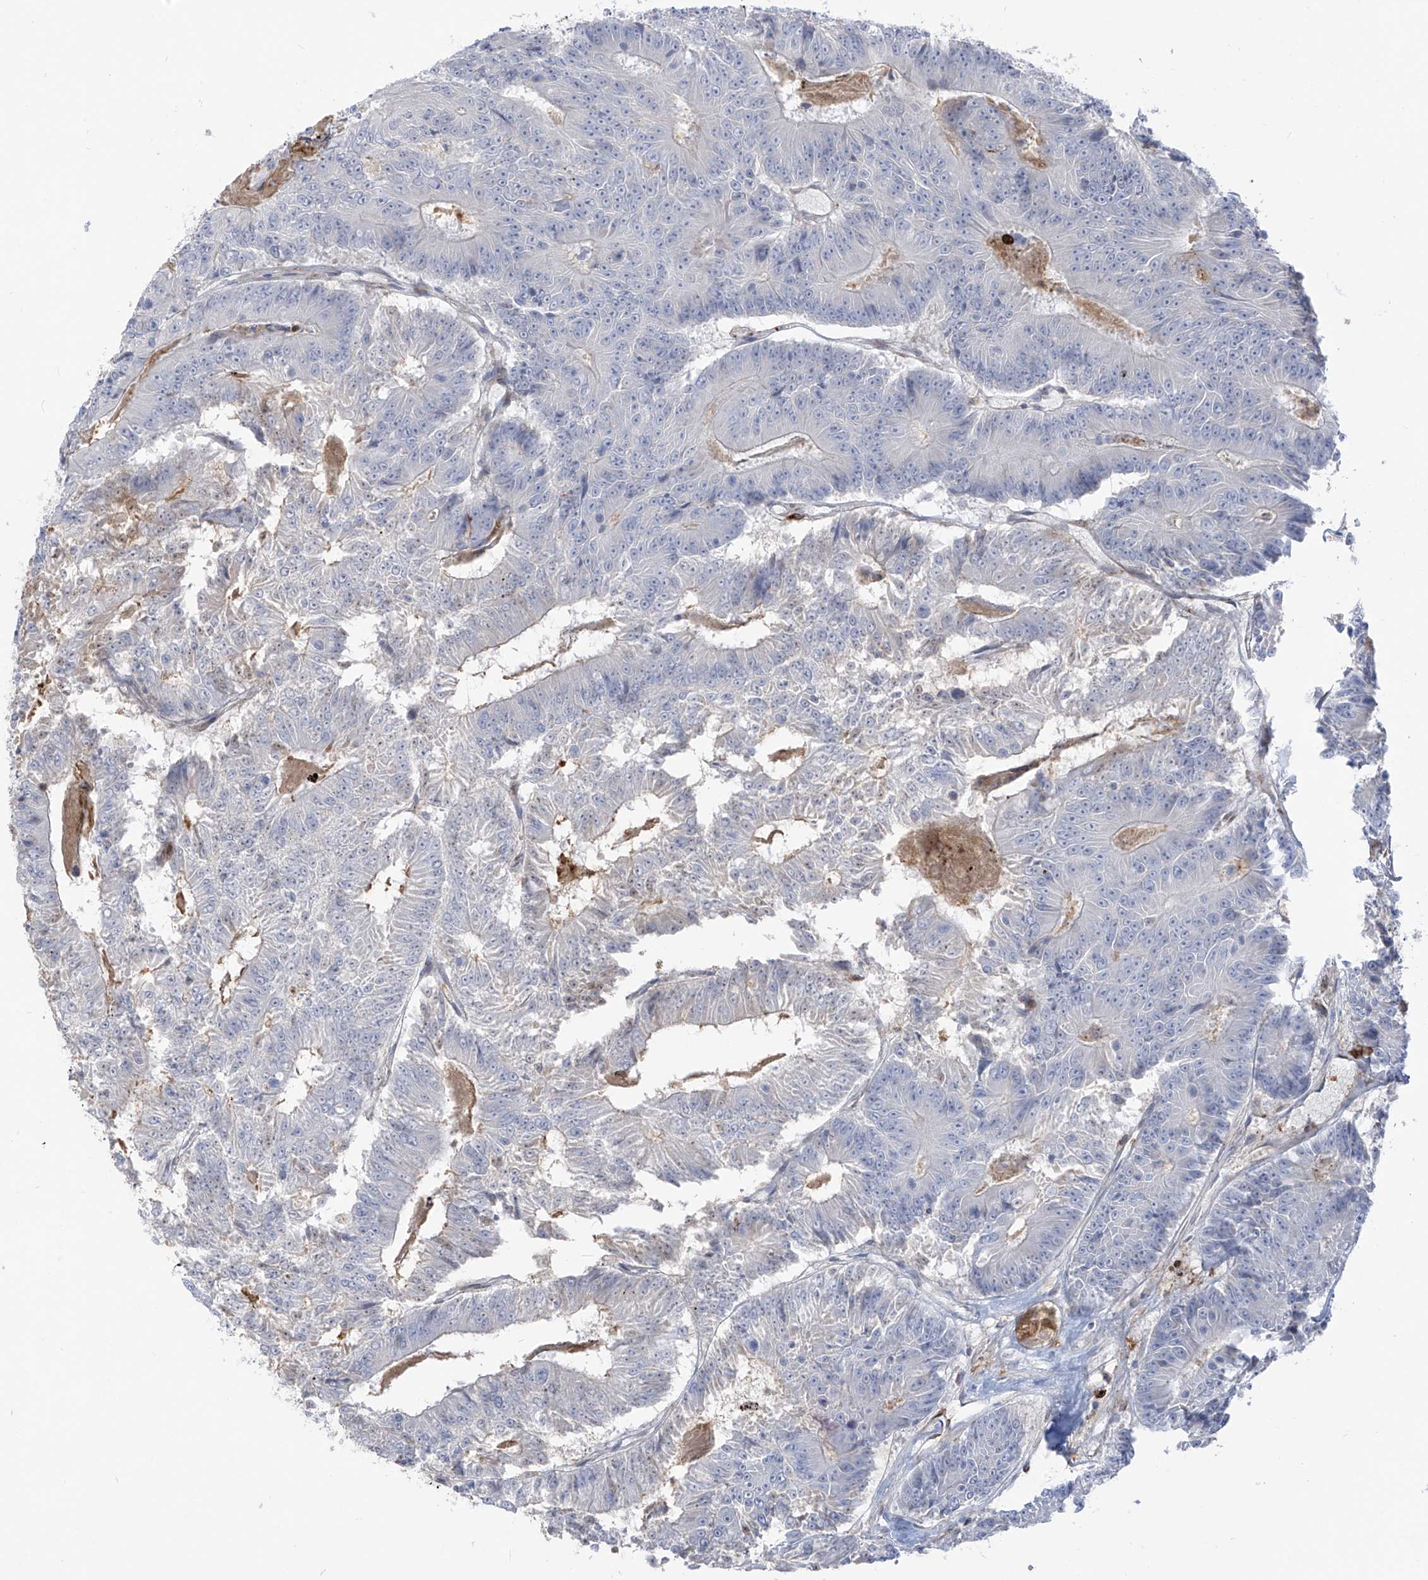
{"staining": {"intensity": "negative", "quantity": "none", "location": "none"}, "tissue": "colorectal cancer", "cell_type": "Tumor cells", "image_type": "cancer", "snomed": [{"axis": "morphology", "description": "Adenocarcinoma, NOS"}, {"axis": "topography", "description": "Colon"}], "caption": "This is a micrograph of IHC staining of colorectal adenocarcinoma, which shows no positivity in tumor cells.", "gene": "NOTO", "patient": {"sex": "male", "age": 83}}